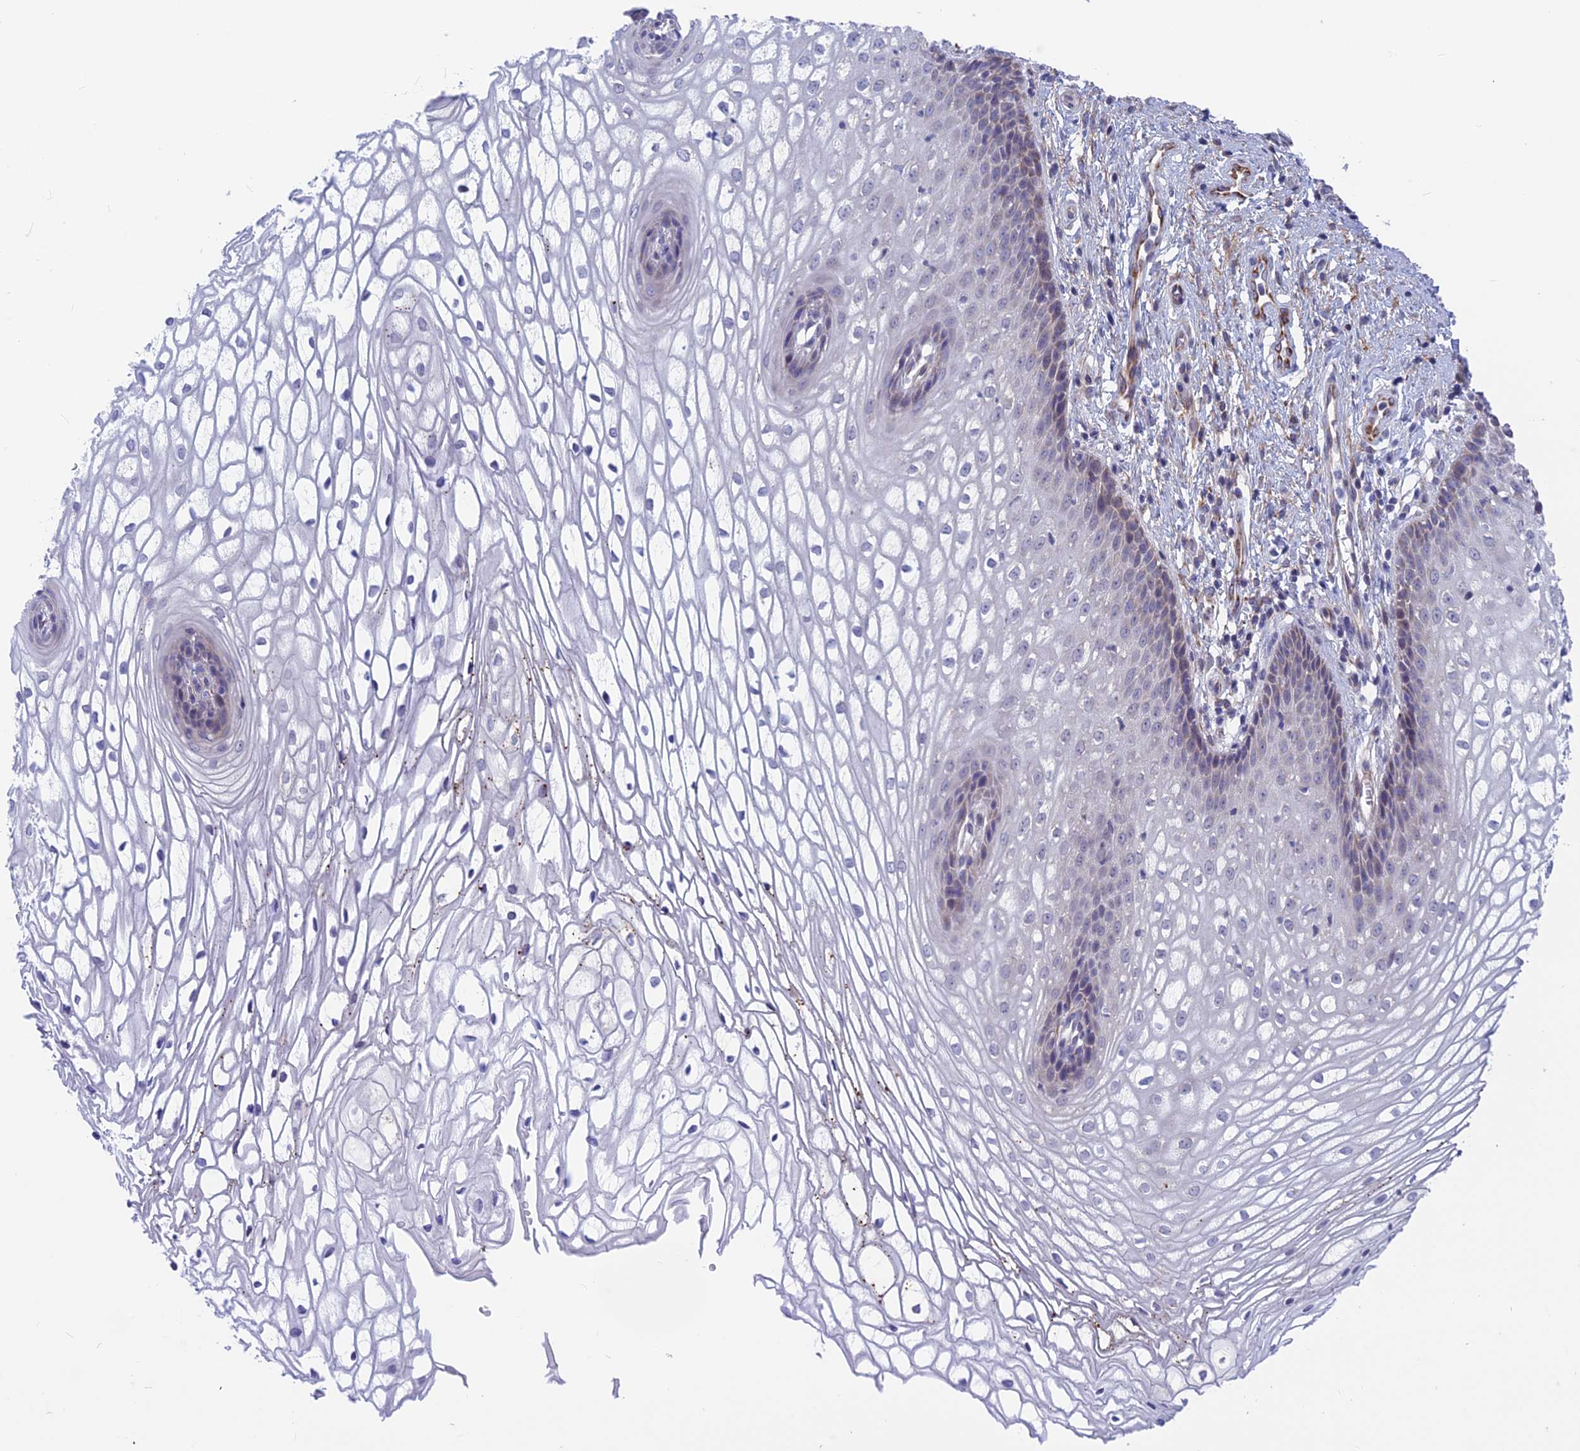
{"staining": {"intensity": "moderate", "quantity": "<25%", "location": "cytoplasmic/membranous"}, "tissue": "vagina", "cell_type": "Squamous epithelial cells", "image_type": "normal", "snomed": [{"axis": "morphology", "description": "Normal tissue, NOS"}, {"axis": "topography", "description": "Vagina"}], "caption": "An immunohistochemistry histopathology image of benign tissue is shown. Protein staining in brown labels moderate cytoplasmic/membranous positivity in vagina within squamous epithelial cells.", "gene": "PLAC9", "patient": {"sex": "female", "age": 34}}